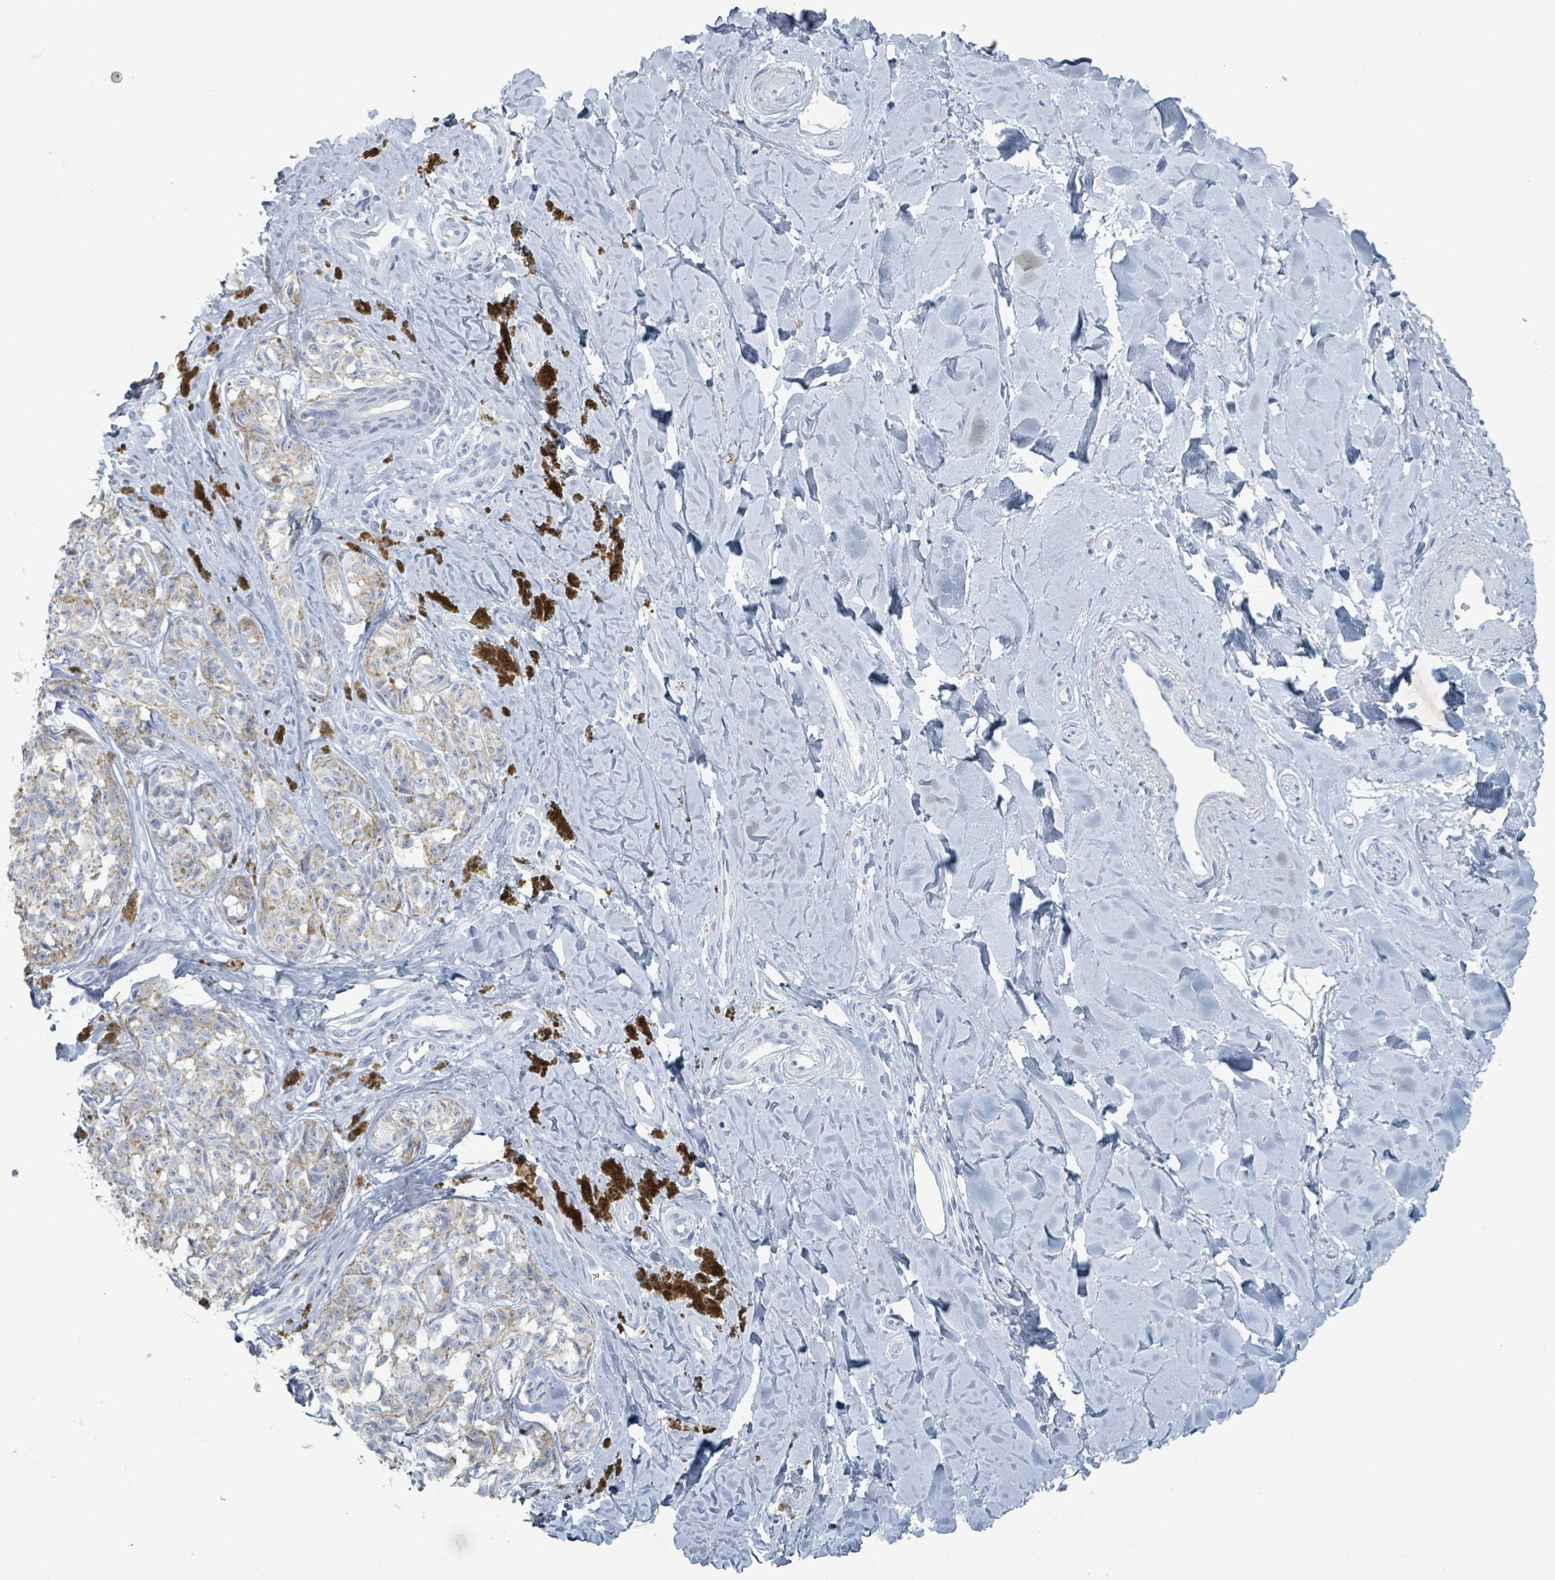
{"staining": {"intensity": "negative", "quantity": "none", "location": "none"}, "tissue": "melanoma", "cell_type": "Tumor cells", "image_type": "cancer", "snomed": [{"axis": "morphology", "description": "Malignant melanoma, NOS"}, {"axis": "topography", "description": "Skin"}], "caption": "Tumor cells are negative for protein expression in human melanoma. (DAB immunohistochemistry (IHC), high magnification).", "gene": "HEATR5A", "patient": {"sex": "female", "age": 65}}